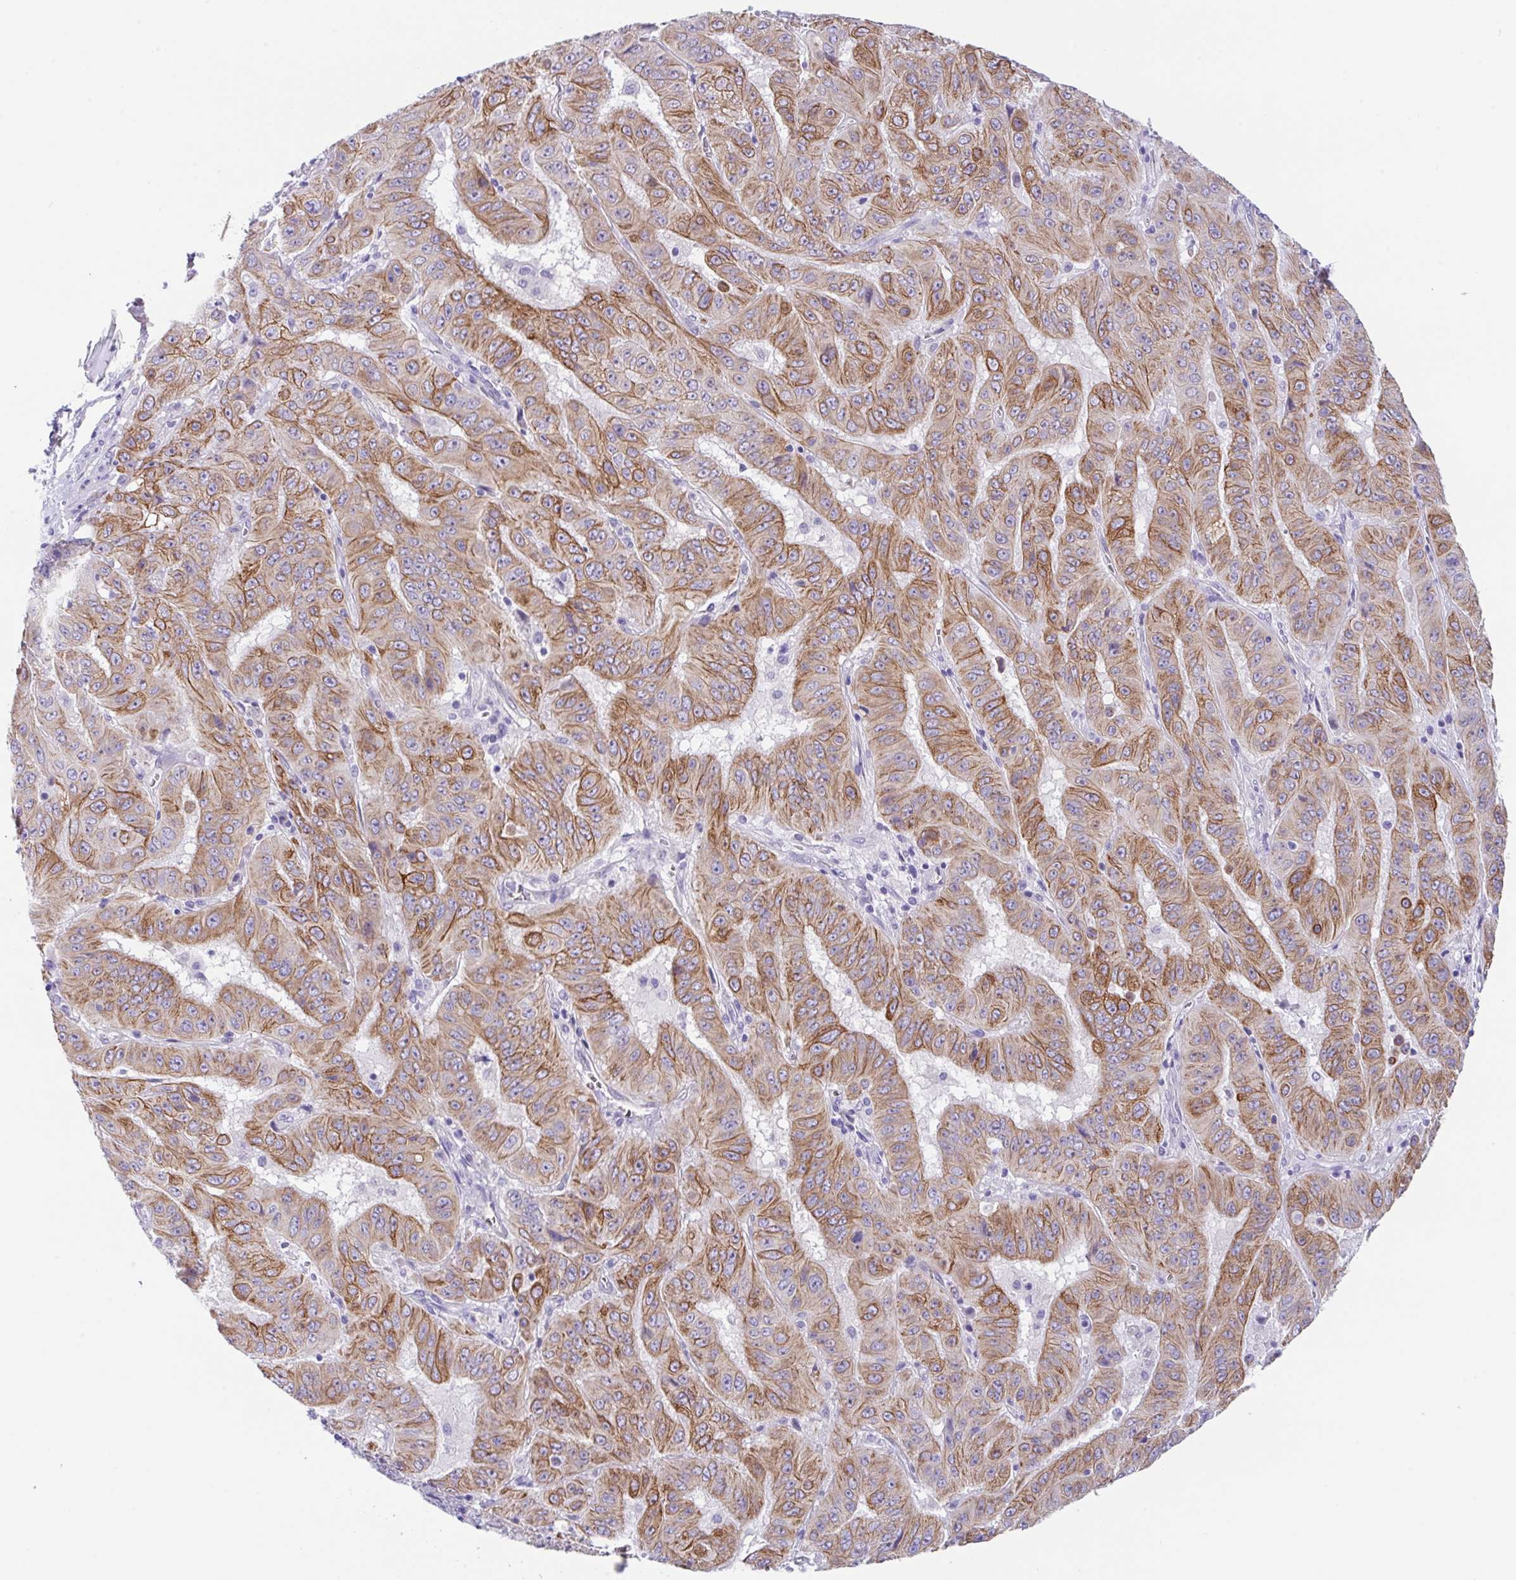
{"staining": {"intensity": "moderate", "quantity": ">75%", "location": "cytoplasmic/membranous"}, "tissue": "pancreatic cancer", "cell_type": "Tumor cells", "image_type": "cancer", "snomed": [{"axis": "morphology", "description": "Adenocarcinoma, NOS"}, {"axis": "topography", "description": "Pancreas"}], "caption": "Human pancreatic cancer (adenocarcinoma) stained with a protein marker reveals moderate staining in tumor cells.", "gene": "TRAF4", "patient": {"sex": "male", "age": 63}}